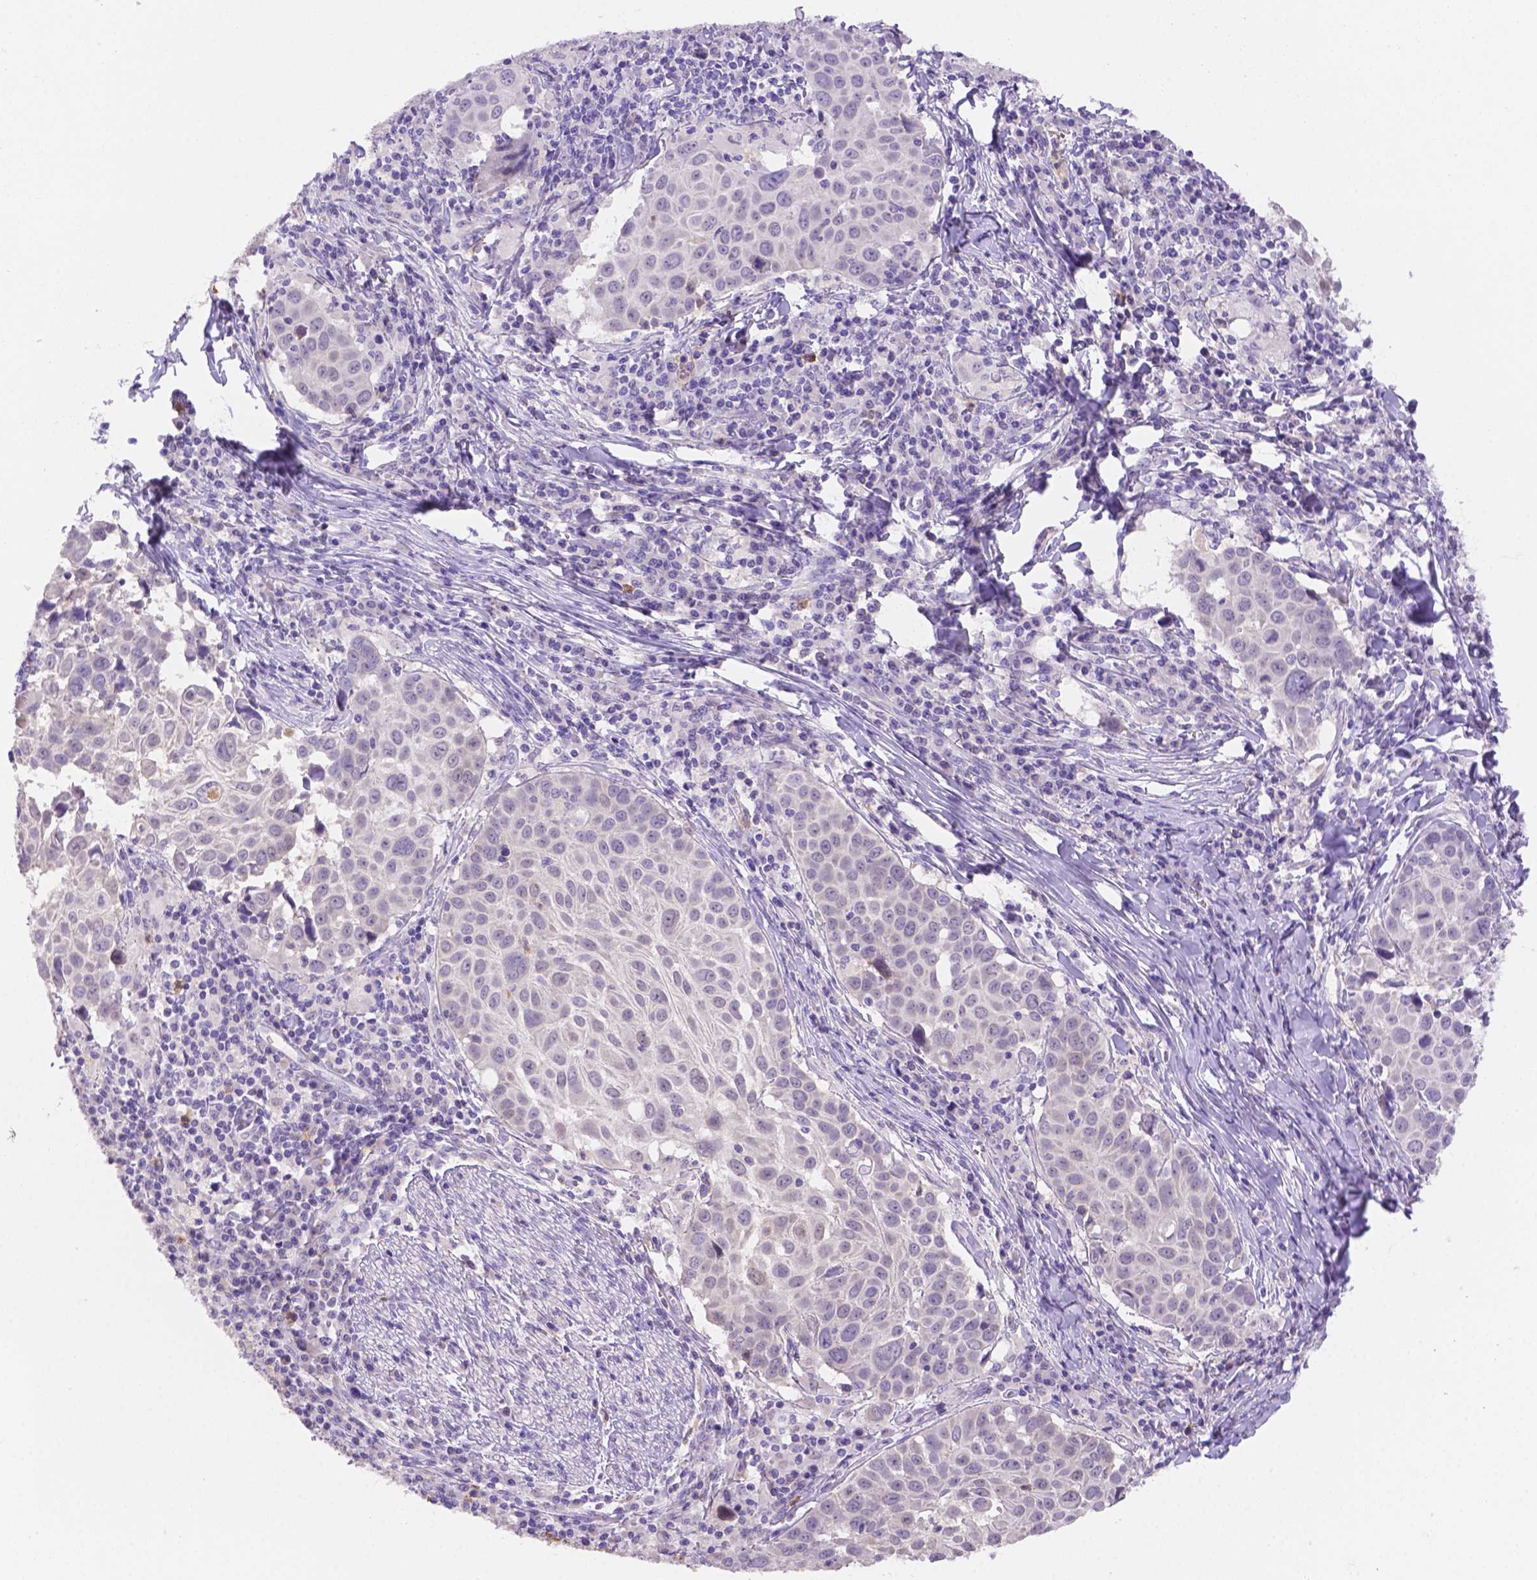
{"staining": {"intensity": "negative", "quantity": "none", "location": "none"}, "tissue": "lung cancer", "cell_type": "Tumor cells", "image_type": "cancer", "snomed": [{"axis": "morphology", "description": "Squamous cell carcinoma, NOS"}, {"axis": "topography", "description": "Lung"}], "caption": "The image displays no significant positivity in tumor cells of lung cancer.", "gene": "NXPE2", "patient": {"sex": "male", "age": 57}}